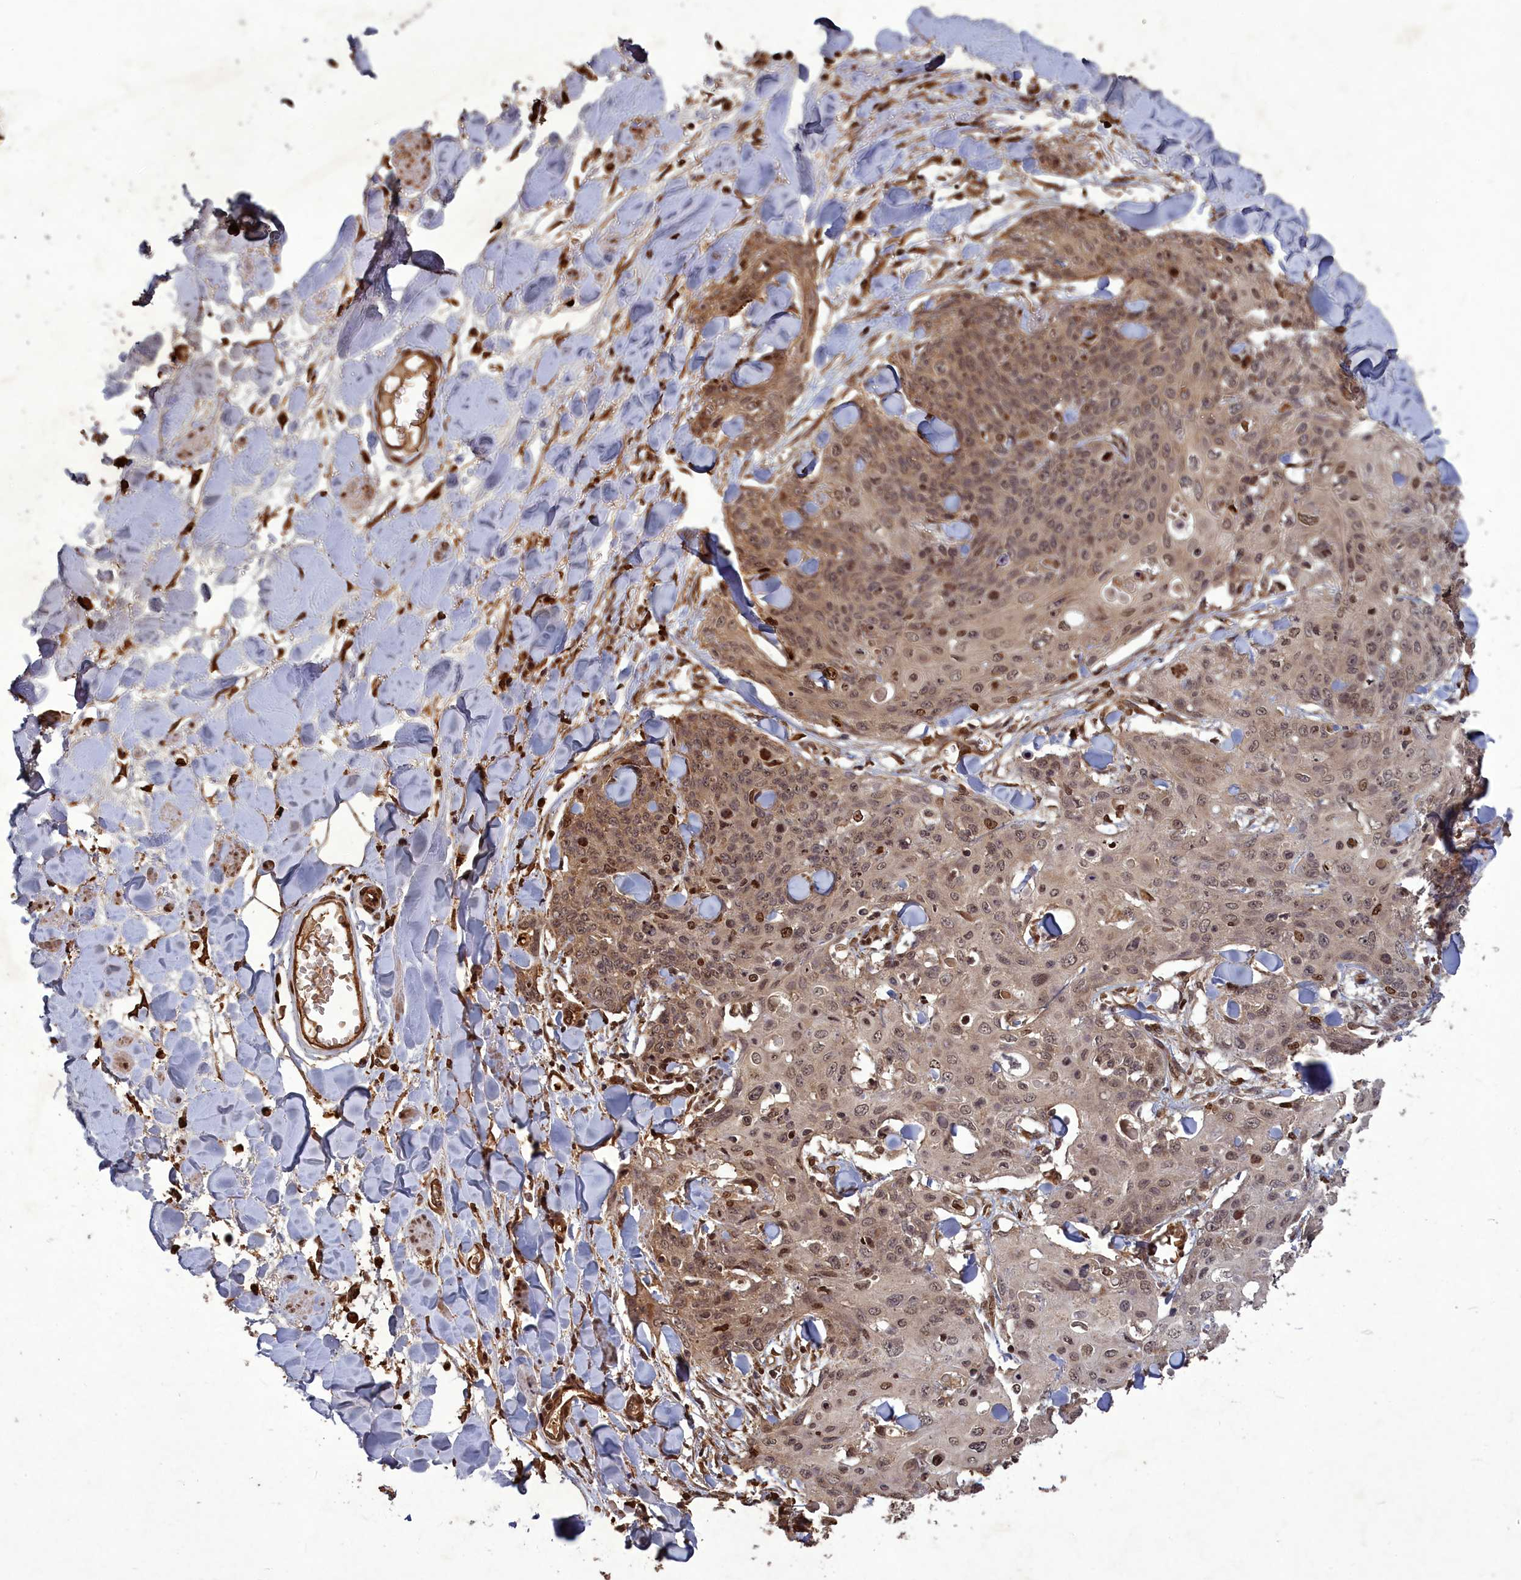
{"staining": {"intensity": "moderate", "quantity": ">75%", "location": "nuclear"}, "tissue": "skin cancer", "cell_type": "Tumor cells", "image_type": "cancer", "snomed": [{"axis": "morphology", "description": "Squamous cell carcinoma, NOS"}, {"axis": "topography", "description": "Skin"}, {"axis": "topography", "description": "Vulva"}], "caption": "Immunohistochemistry histopathology image of skin cancer (squamous cell carcinoma) stained for a protein (brown), which shows medium levels of moderate nuclear positivity in approximately >75% of tumor cells.", "gene": "SRMS", "patient": {"sex": "female", "age": 85}}